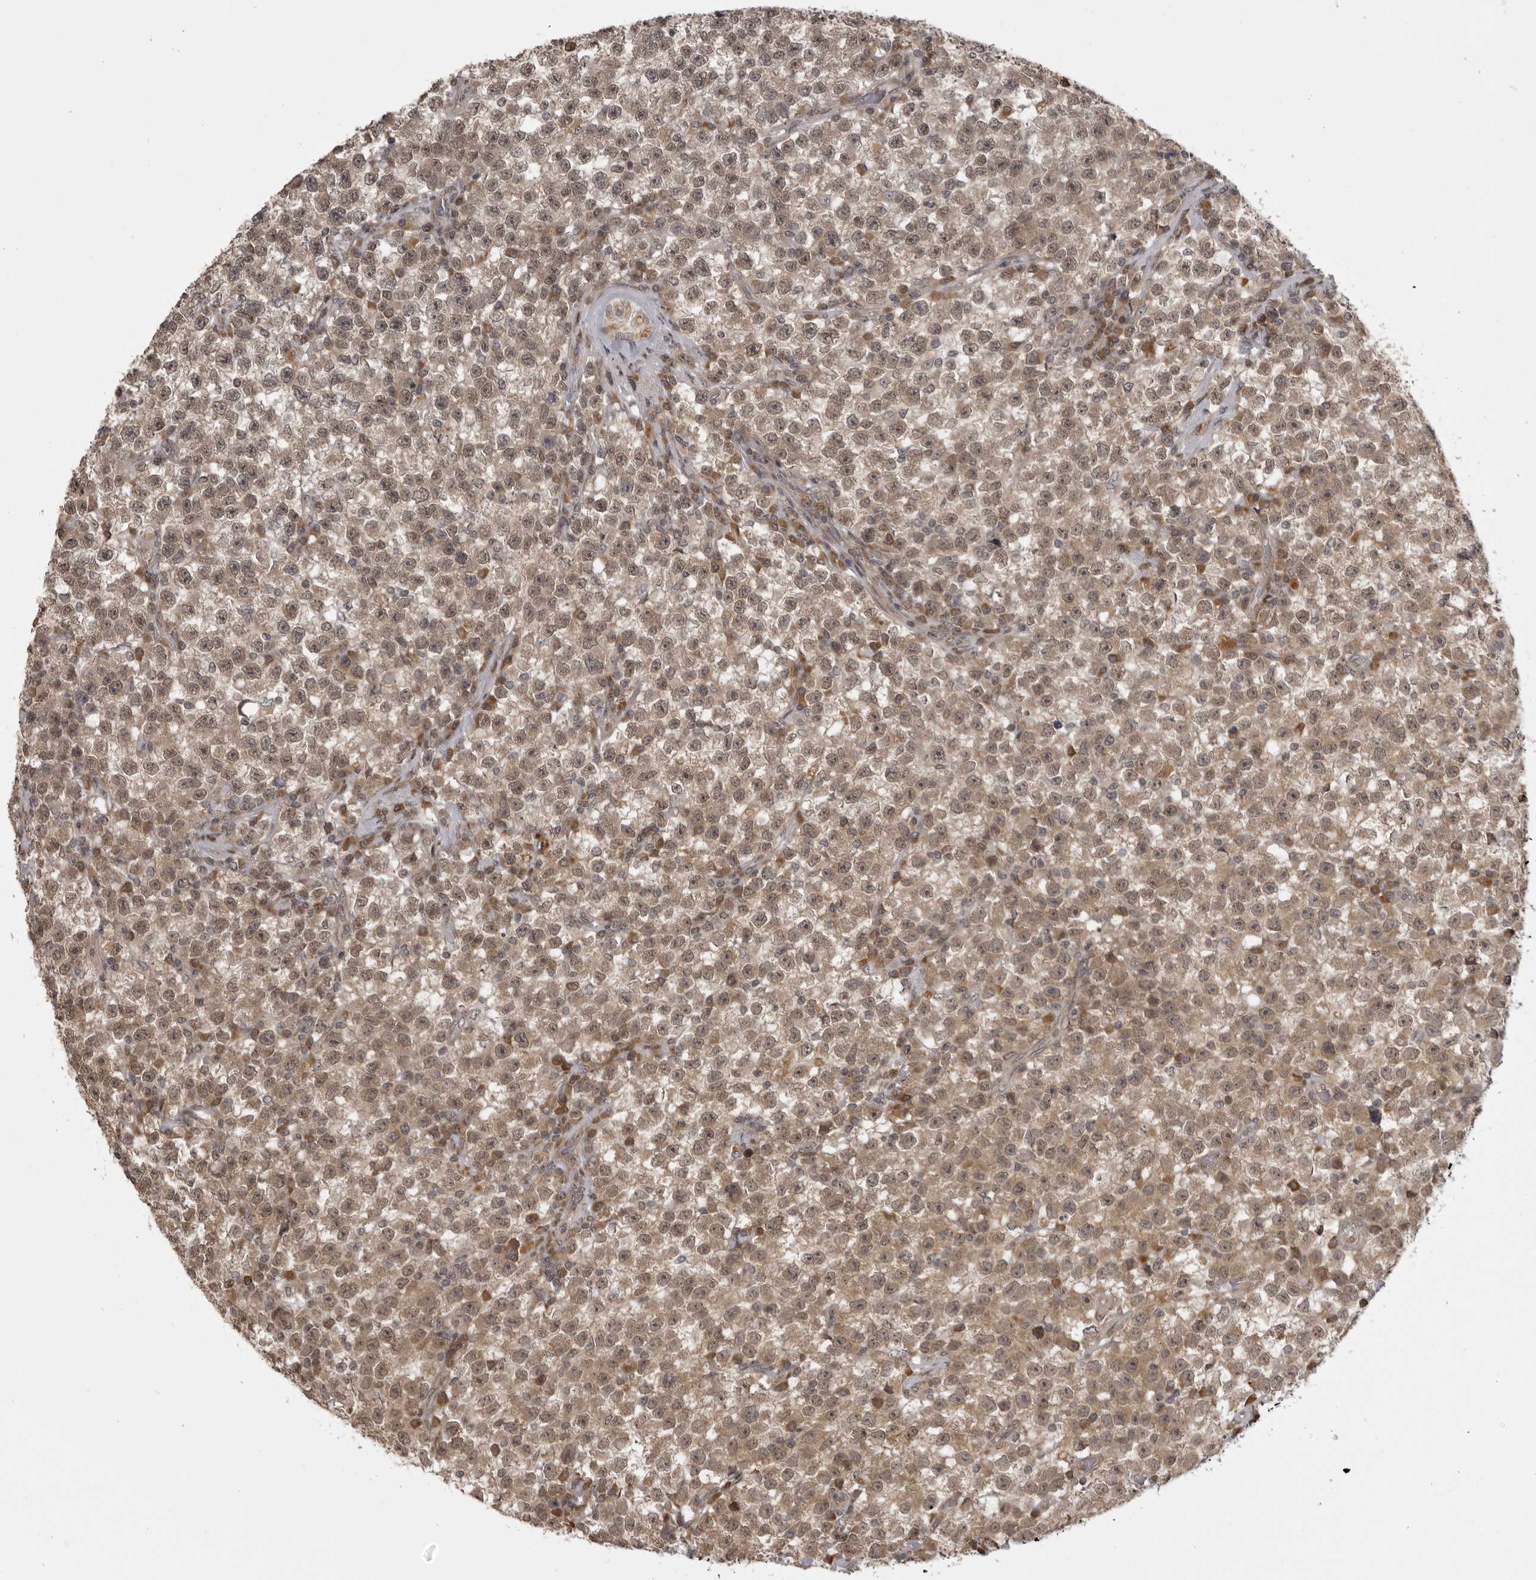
{"staining": {"intensity": "moderate", "quantity": ">75%", "location": "cytoplasmic/membranous,nuclear"}, "tissue": "testis cancer", "cell_type": "Tumor cells", "image_type": "cancer", "snomed": [{"axis": "morphology", "description": "Seminoma, NOS"}, {"axis": "topography", "description": "Testis"}], "caption": "IHC (DAB (3,3'-diaminobenzidine)) staining of testis cancer shows moderate cytoplasmic/membranous and nuclear protein staining in about >75% of tumor cells.", "gene": "C1orf109", "patient": {"sex": "male", "age": 22}}